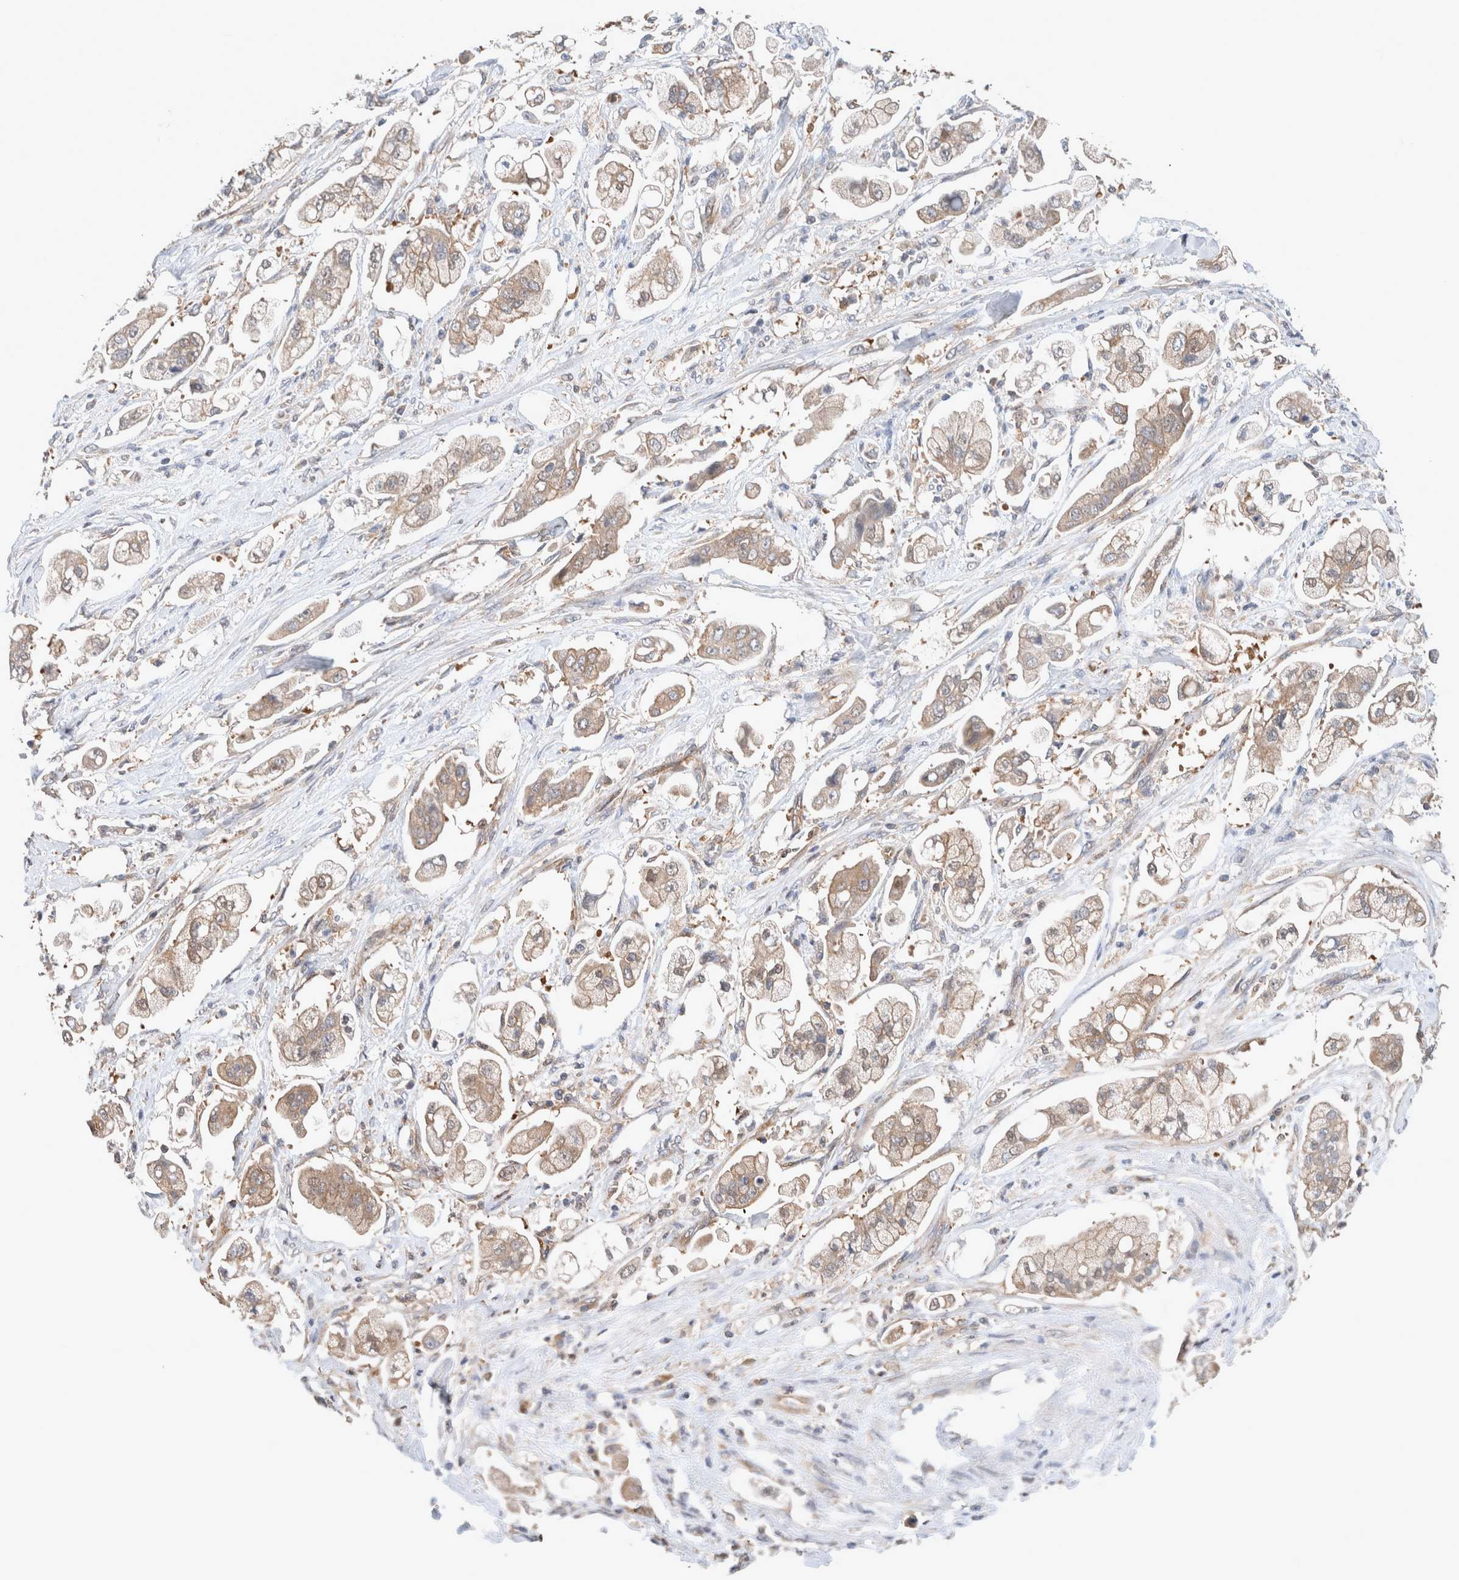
{"staining": {"intensity": "weak", "quantity": ">75%", "location": "cytoplasmic/membranous"}, "tissue": "stomach cancer", "cell_type": "Tumor cells", "image_type": "cancer", "snomed": [{"axis": "morphology", "description": "Adenocarcinoma, NOS"}, {"axis": "topography", "description": "Stomach"}], "caption": "Immunohistochemistry image of human stomach cancer (adenocarcinoma) stained for a protein (brown), which displays low levels of weak cytoplasmic/membranous positivity in approximately >75% of tumor cells.", "gene": "XPNPEP1", "patient": {"sex": "male", "age": 62}}